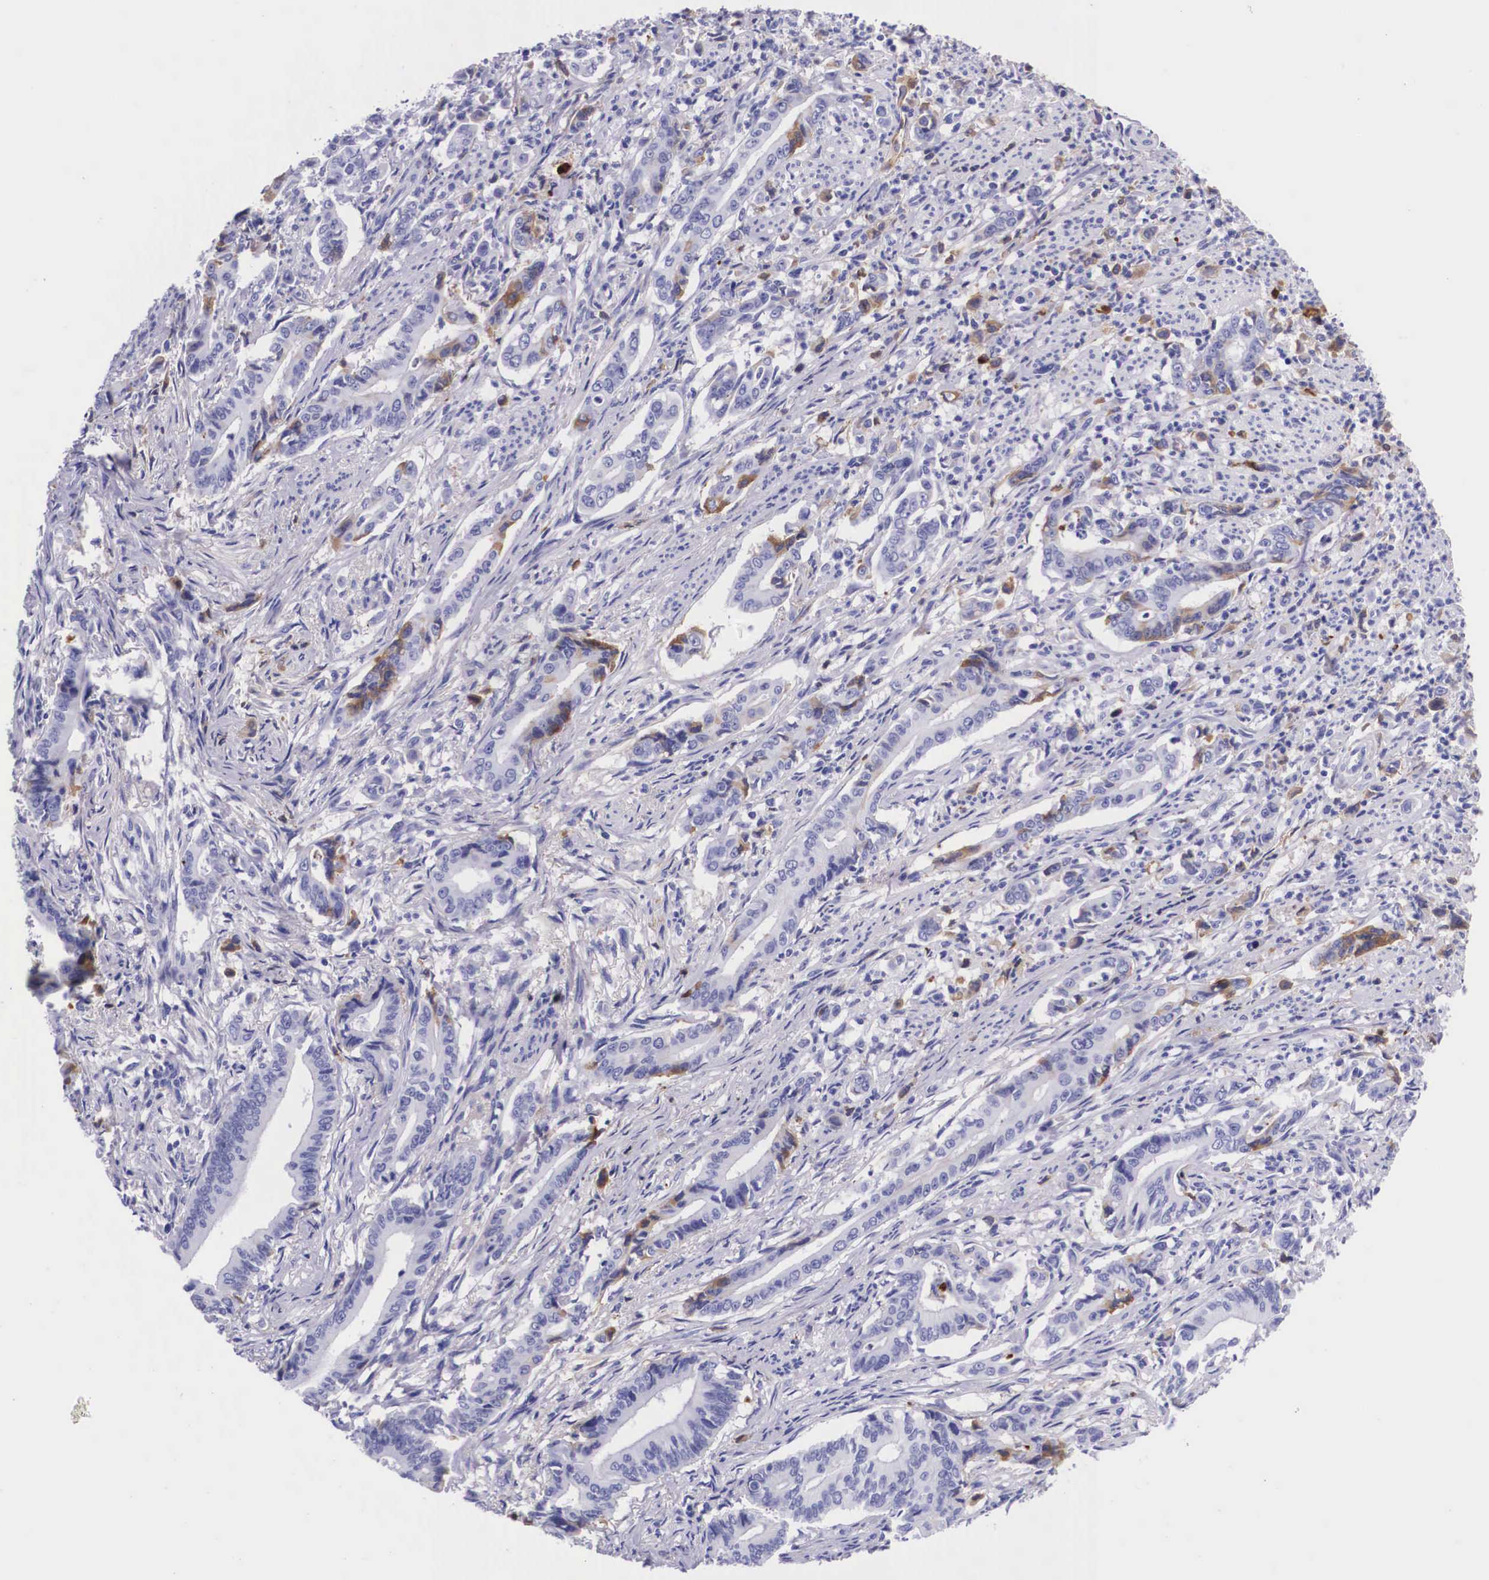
{"staining": {"intensity": "negative", "quantity": "none", "location": "none"}, "tissue": "stomach cancer", "cell_type": "Tumor cells", "image_type": "cancer", "snomed": [{"axis": "morphology", "description": "Adenocarcinoma, NOS"}, {"axis": "topography", "description": "Stomach"}], "caption": "IHC photomicrograph of neoplastic tissue: human adenocarcinoma (stomach) stained with DAB (3,3'-diaminobenzidine) reveals no significant protein positivity in tumor cells.", "gene": "PLG", "patient": {"sex": "female", "age": 76}}